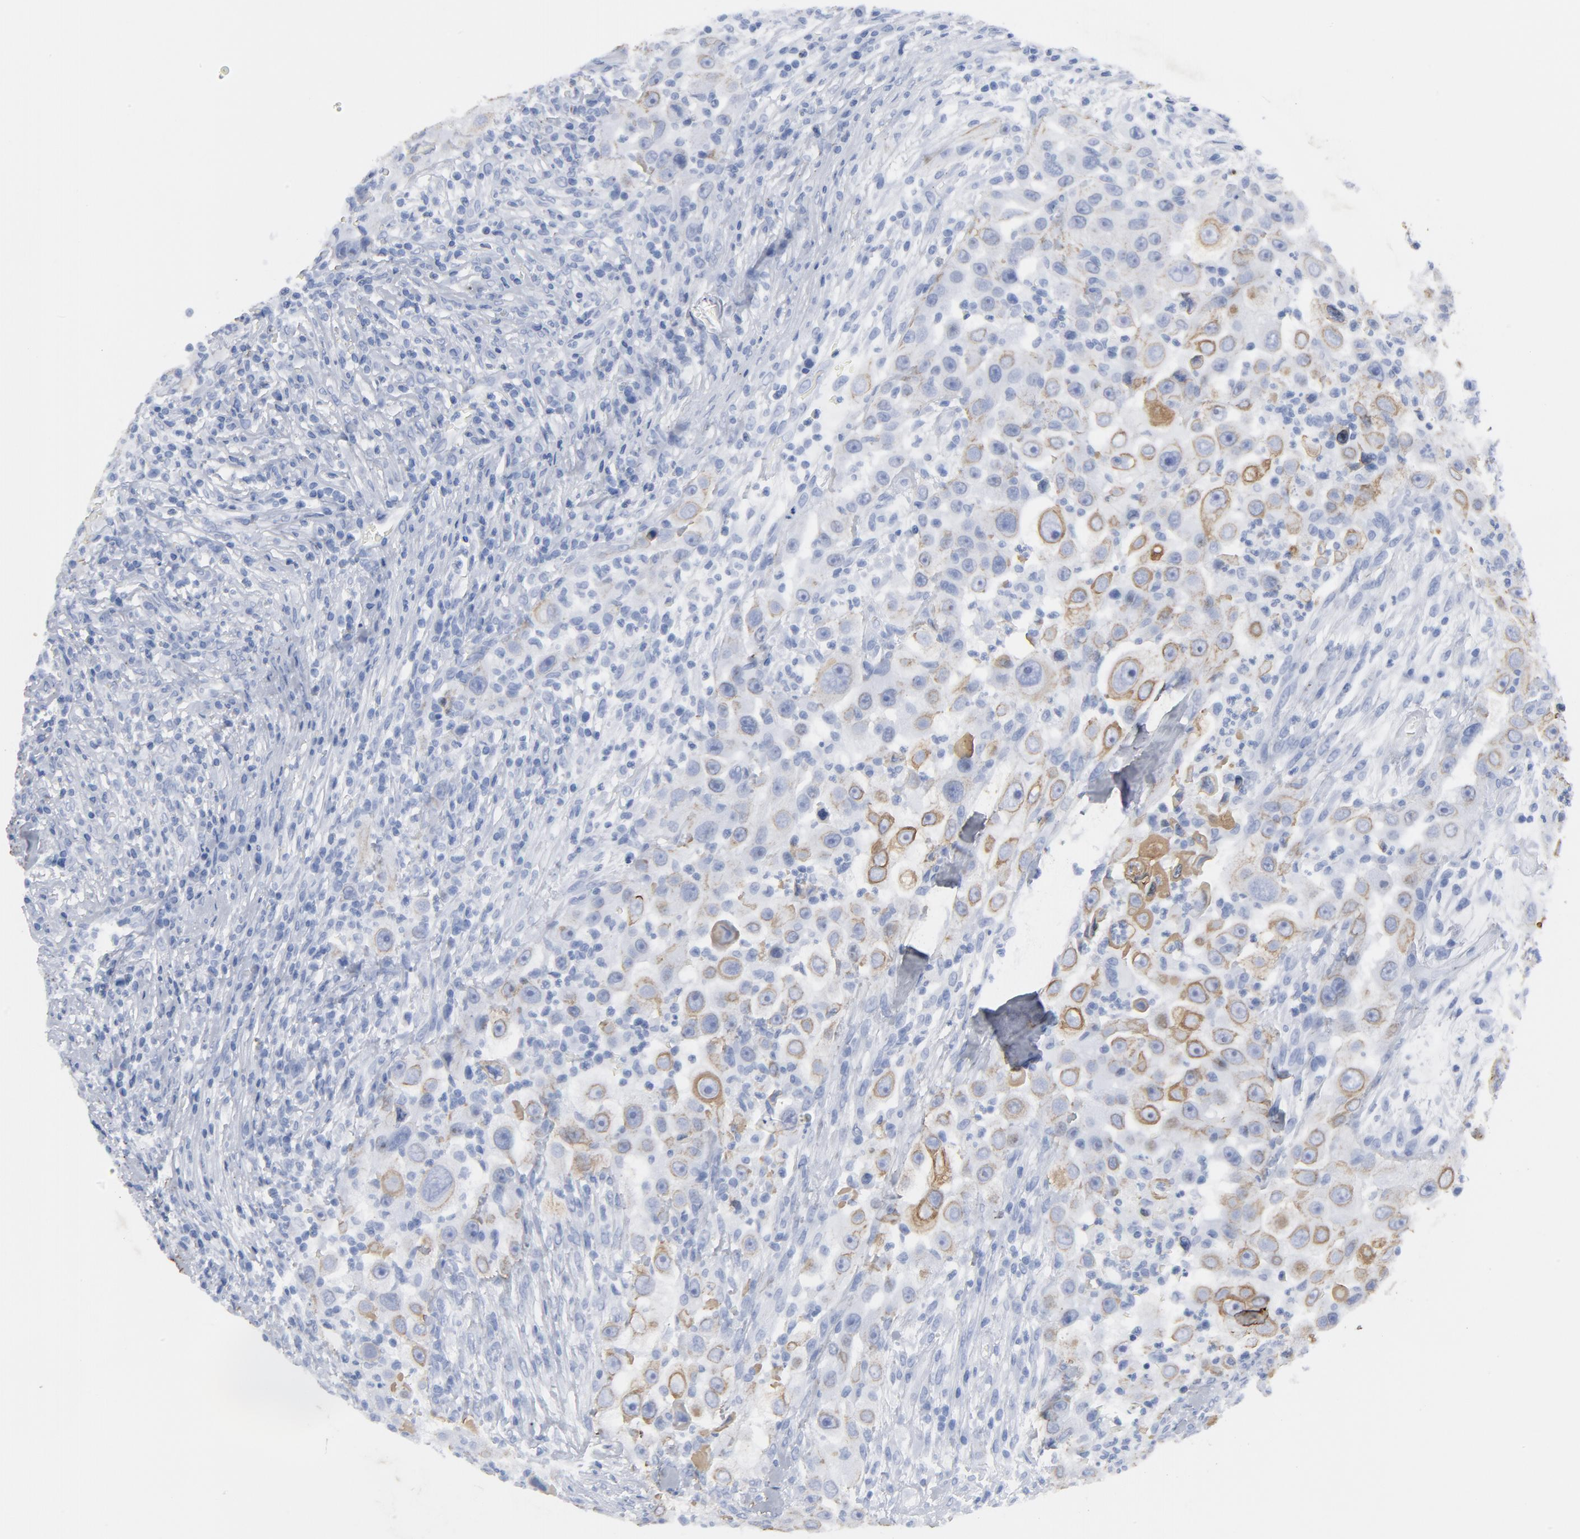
{"staining": {"intensity": "moderate", "quantity": "25%-75%", "location": "cytoplasmic/membranous"}, "tissue": "head and neck cancer", "cell_type": "Tumor cells", "image_type": "cancer", "snomed": [{"axis": "morphology", "description": "Carcinoma, NOS"}, {"axis": "topography", "description": "Head-Neck"}], "caption": "This image reveals immunohistochemistry (IHC) staining of head and neck cancer (carcinoma), with medium moderate cytoplasmic/membranous positivity in about 25%-75% of tumor cells.", "gene": "TSPAN6", "patient": {"sex": "male", "age": 87}}